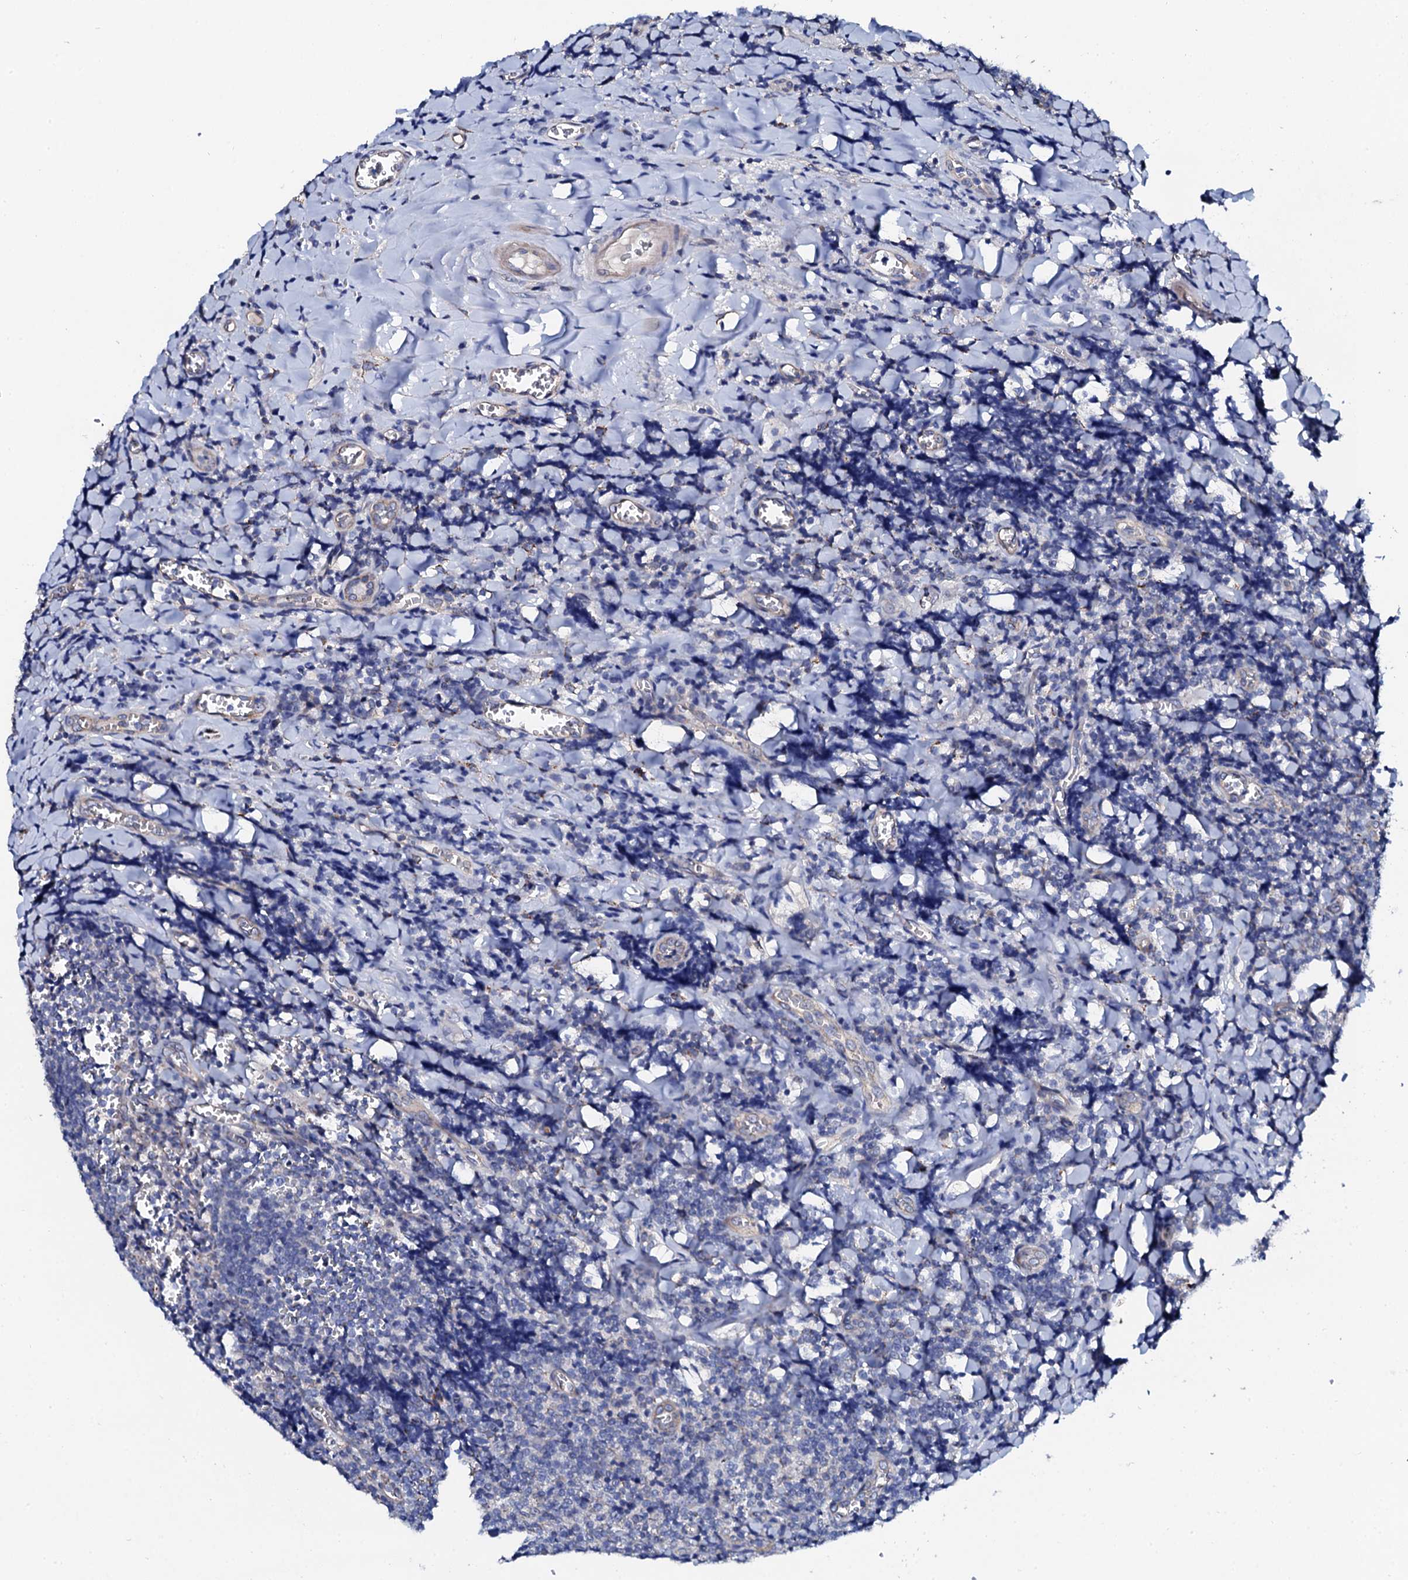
{"staining": {"intensity": "negative", "quantity": "none", "location": "none"}, "tissue": "tonsil", "cell_type": "Germinal center cells", "image_type": "normal", "snomed": [{"axis": "morphology", "description": "Normal tissue, NOS"}, {"axis": "topography", "description": "Tonsil"}], "caption": "DAB (3,3'-diaminobenzidine) immunohistochemical staining of benign tonsil displays no significant expression in germinal center cells.", "gene": "KLHL32", "patient": {"sex": "male", "age": 27}}